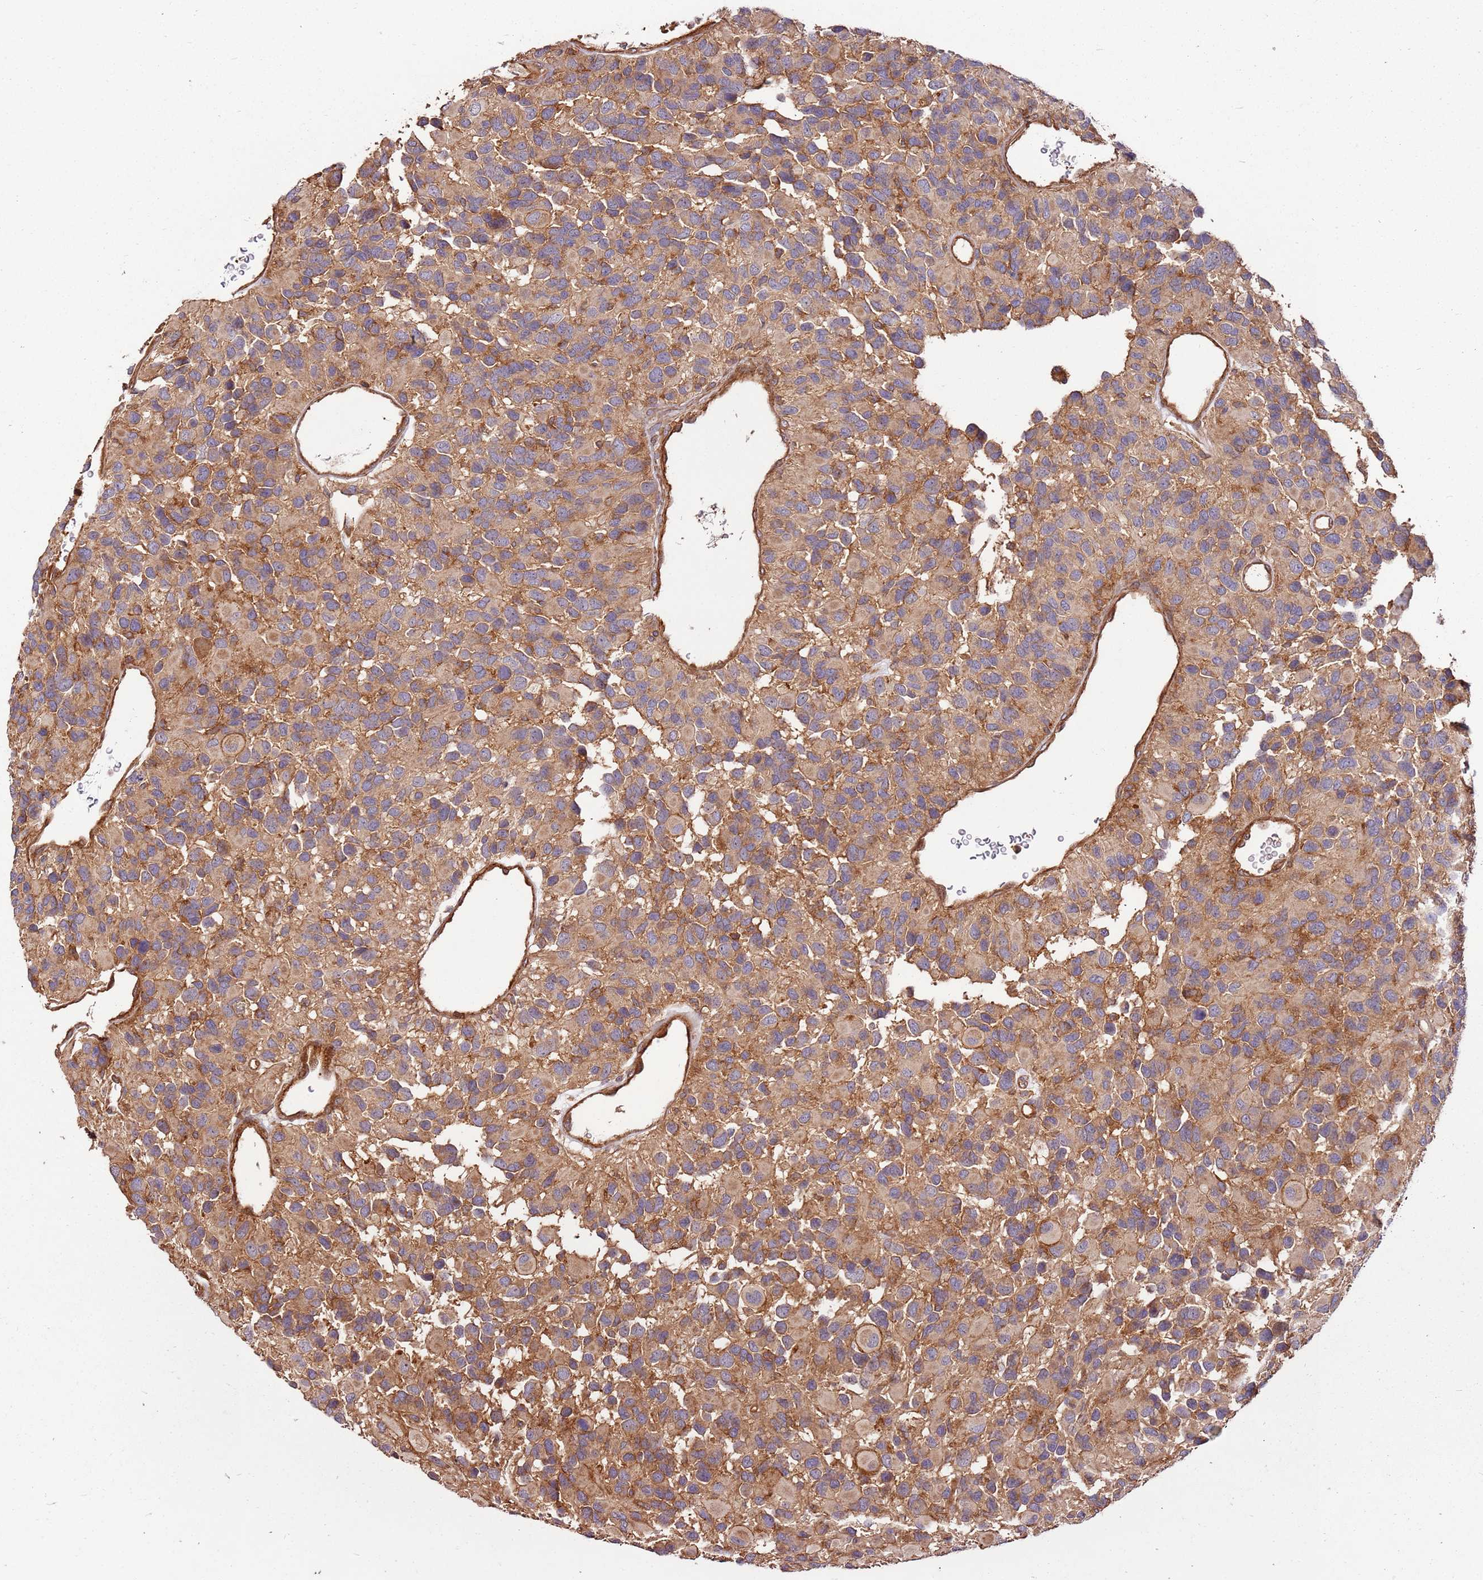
{"staining": {"intensity": "moderate", "quantity": "<25%", "location": "cytoplasmic/membranous"}, "tissue": "glioma", "cell_type": "Tumor cells", "image_type": "cancer", "snomed": [{"axis": "morphology", "description": "Glioma, malignant, High grade"}, {"axis": "topography", "description": "Brain"}], "caption": "Human high-grade glioma (malignant) stained with a protein marker exhibits moderate staining in tumor cells.", "gene": "ACVR2A", "patient": {"sex": "male", "age": 77}}